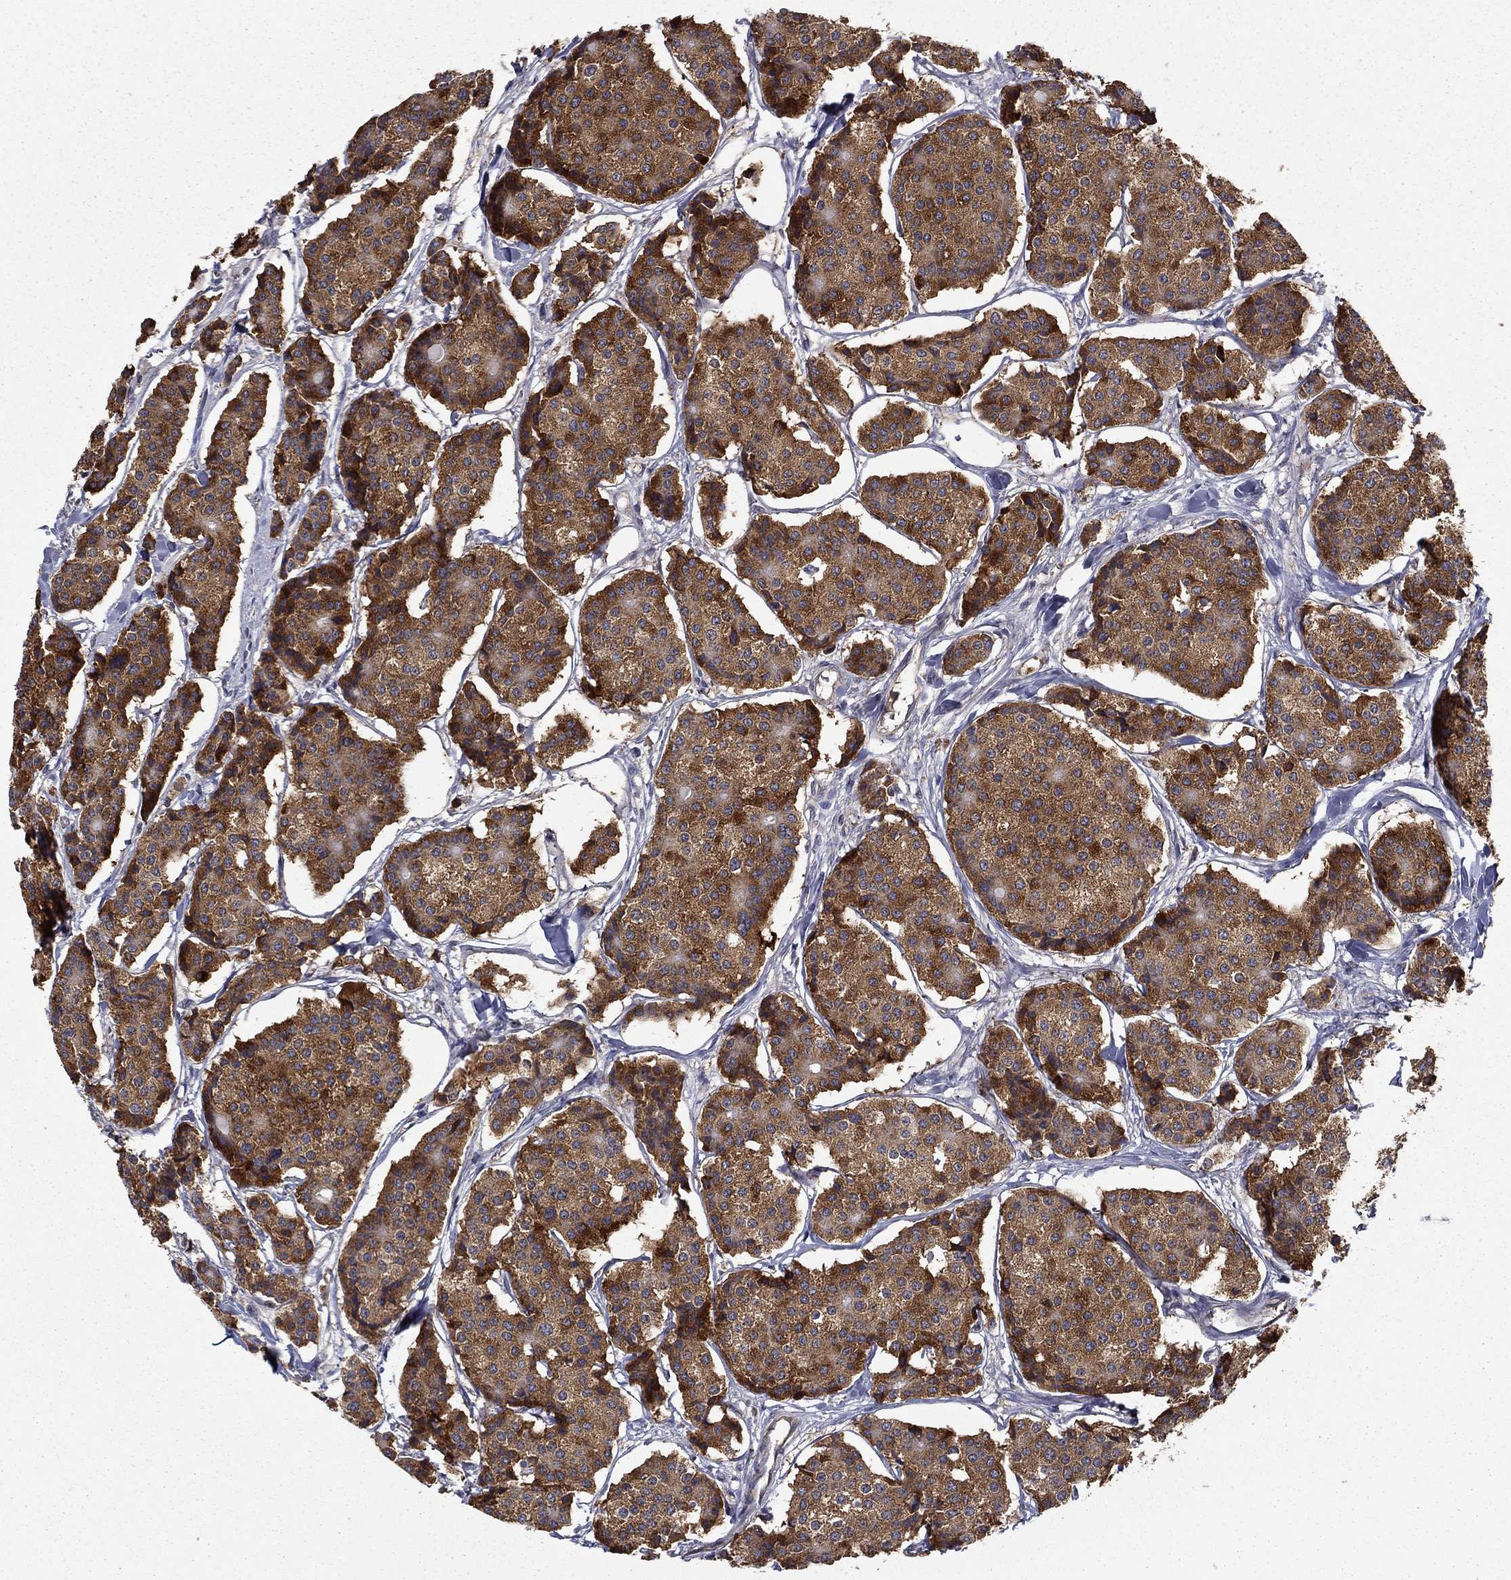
{"staining": {"intensity": "strong", "quantity": ">75%", "location": "cytoplasmic/membranous"}, "tissue": "carcinoid", "cell_type": "Tumor cells", "image_type": "cancer", "snomed": [{"axis": "morphology", "description": "Carcinoid, malignant, NOS"}, {"axis": "topography", "description": "Small intestine"}], "caption": "This histopathology image exhibits immunohistochemistry staining of human carcinoid (malignant), with high strong cytoplasmic/membranous expression in approximately >75% of tumor cells.", "gene": "SLC2A13", "patient": {"sex": "female", "age": 65}}